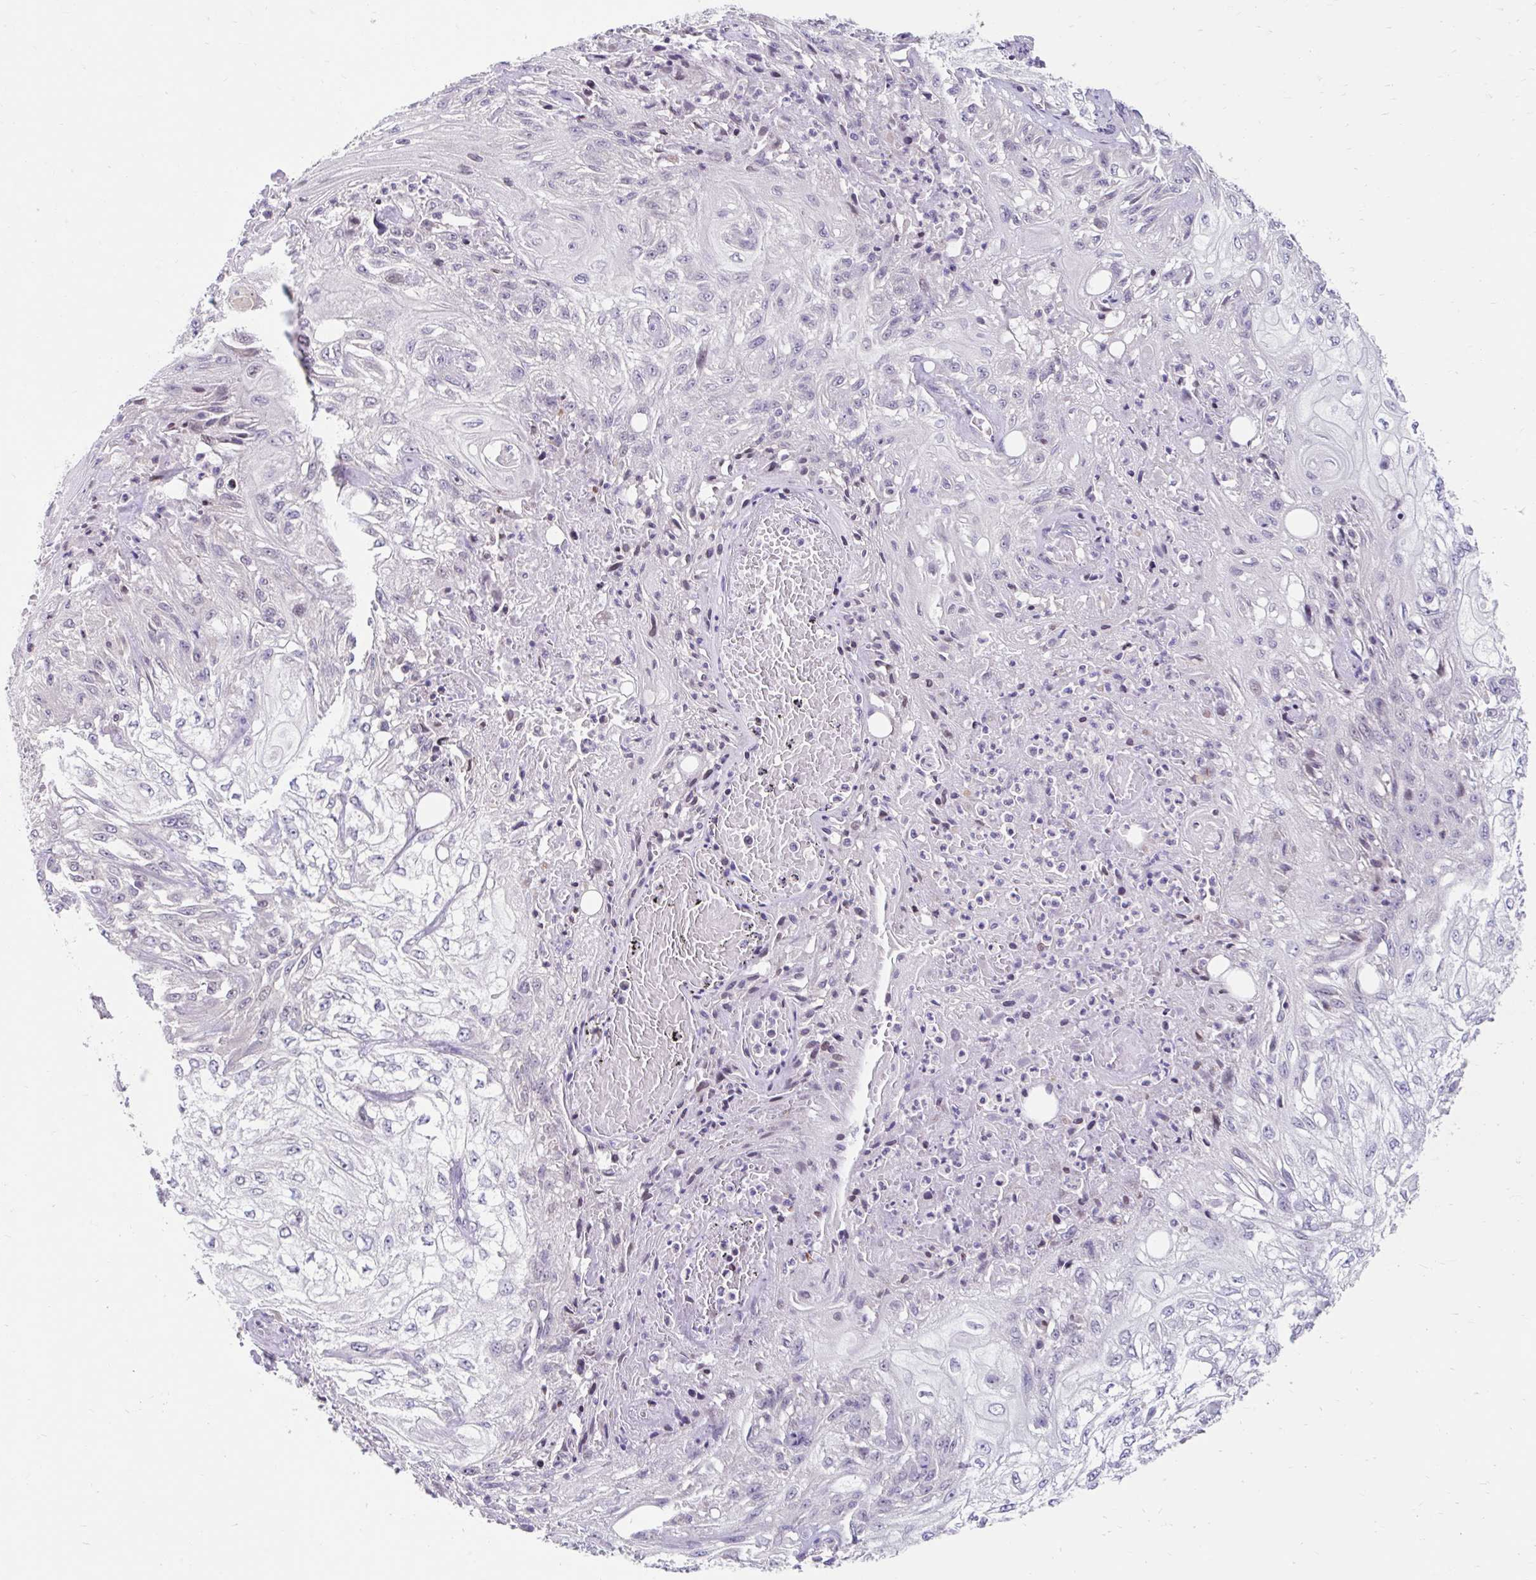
{"staining": {"intensity": "negative", "quantity": "none", "location": "none"}, "tissue": "skin cancer", "cell_type": "Tumor cells", "image_type": "cancer", "snomed": [{"axis": "morphology", "description": "Squamous cell carcinoma, NOS"}, {"axis": "morphology", "description": "Squamous cell carcinoma, metastatic, NOS"}, {"axis": "topography", "description": "Skin"}, {"axis": "topography", "description": "Lymph node"}], "caption": "Skin squamous cell carcinoma was stained to show a protein in brown. There is no significant staining in tumor cells.", "gene": "NT5C1B", "patient": {"sex": "male", "age": 75}}